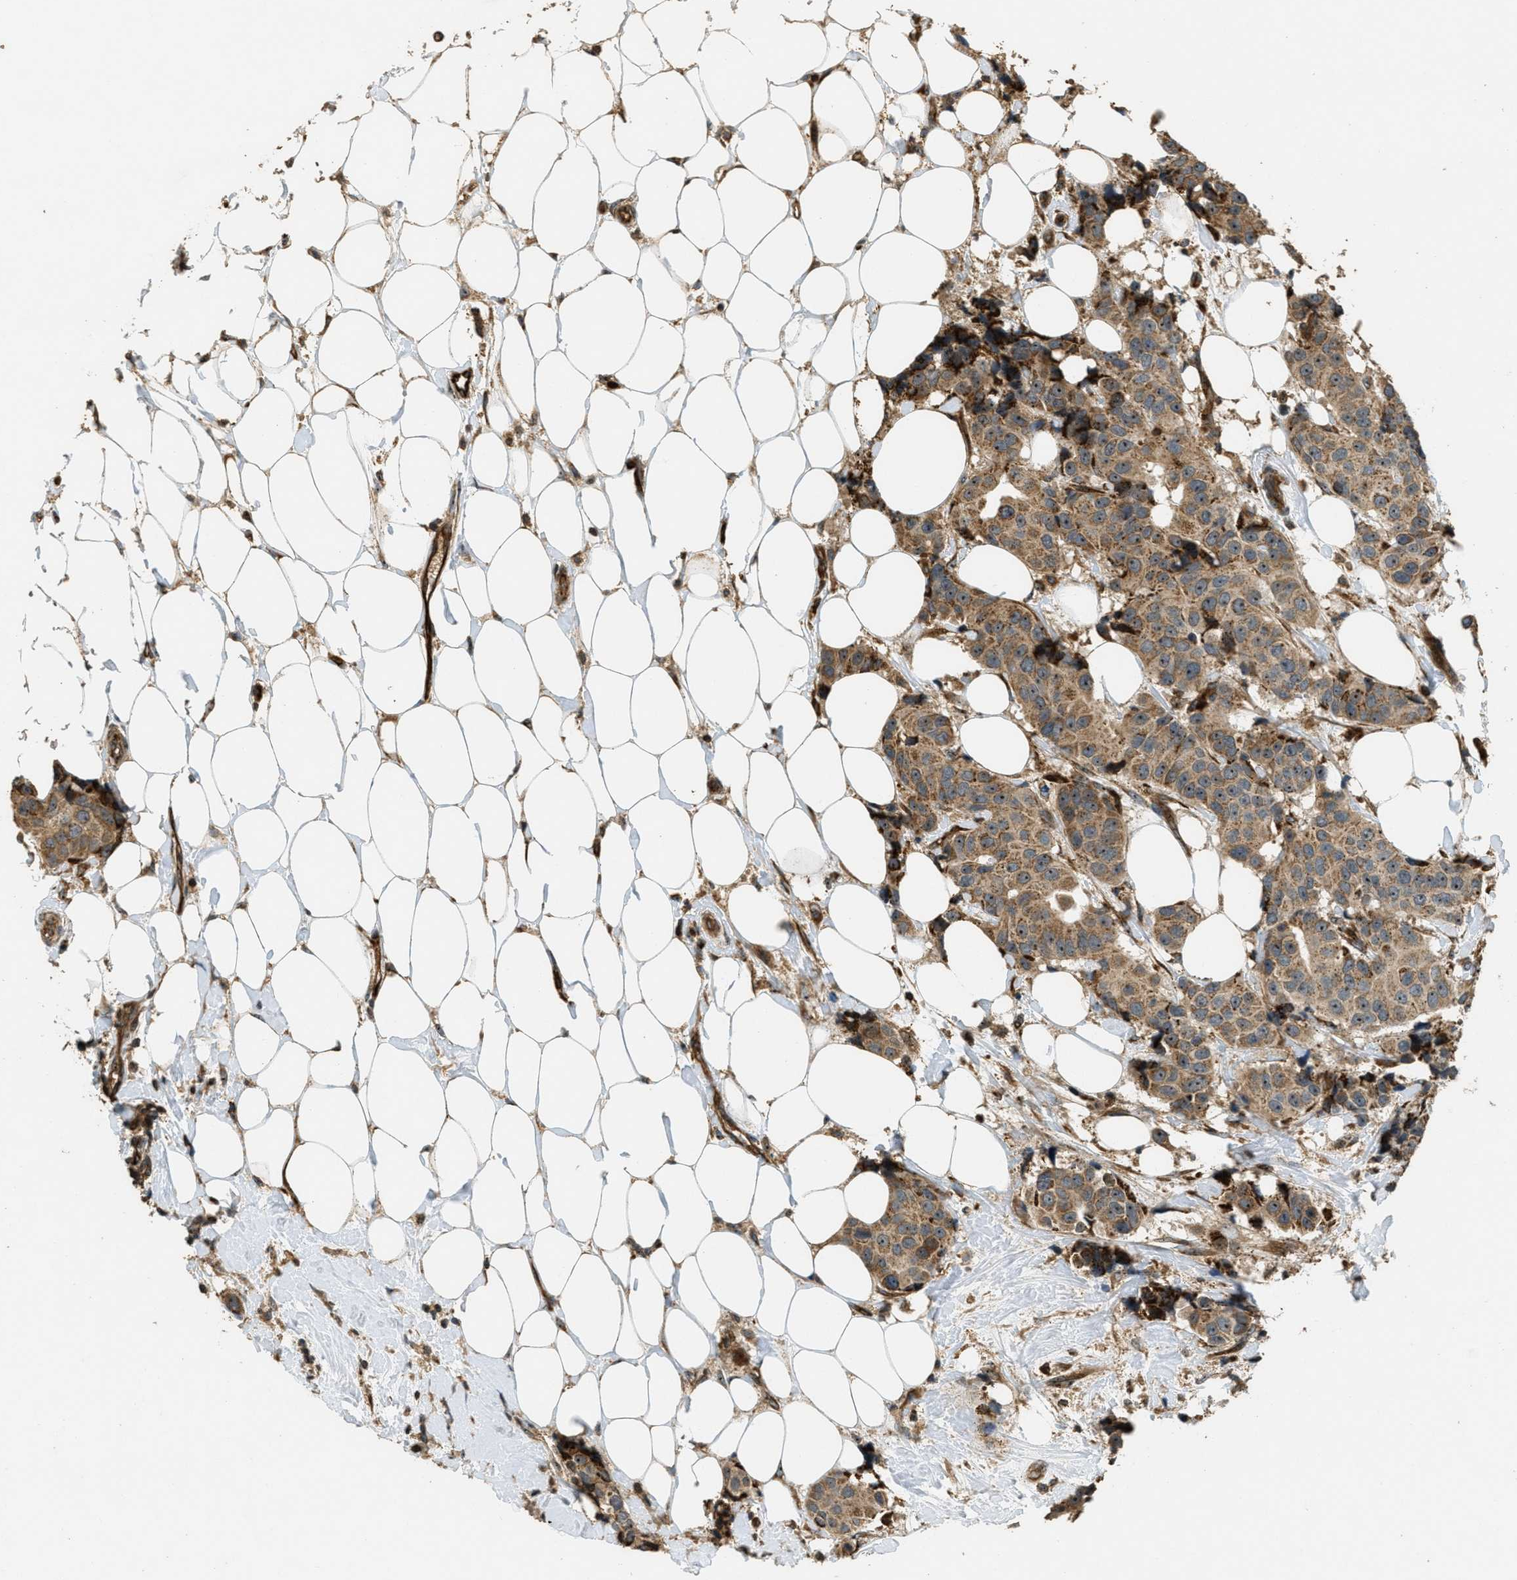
{"staining": {"intensity": "moderate", "quantity": ">75%", "location": "cytoplasmic/membranous,nuclear"}, "tissue": "breast cancer", "cell_type": "Tumor cells", "image_type": "cancer", "snomed": [{"axis": "morphology", "description": "Normal tissue, NOS"}, {"axis": "morphology", "description": "Duct carcinoma"}, {"axis": "topography", "description": "Breast"}], "caption": "The micrograph displays immunohistochemical staining of infiltrating ductal carcinoma (breast). There is moderate cytoplasmic/membranous and nuclear staining is present in about >75% of tumor cells. The staining is performed using DAB (3,3'-diaminobenzidine) brown chromogen to label protein expression. The nuclei are counter-stained blue using hematoxylin.", "gene": "LRP12", "patient": {"sex": "female", "age": 39}}